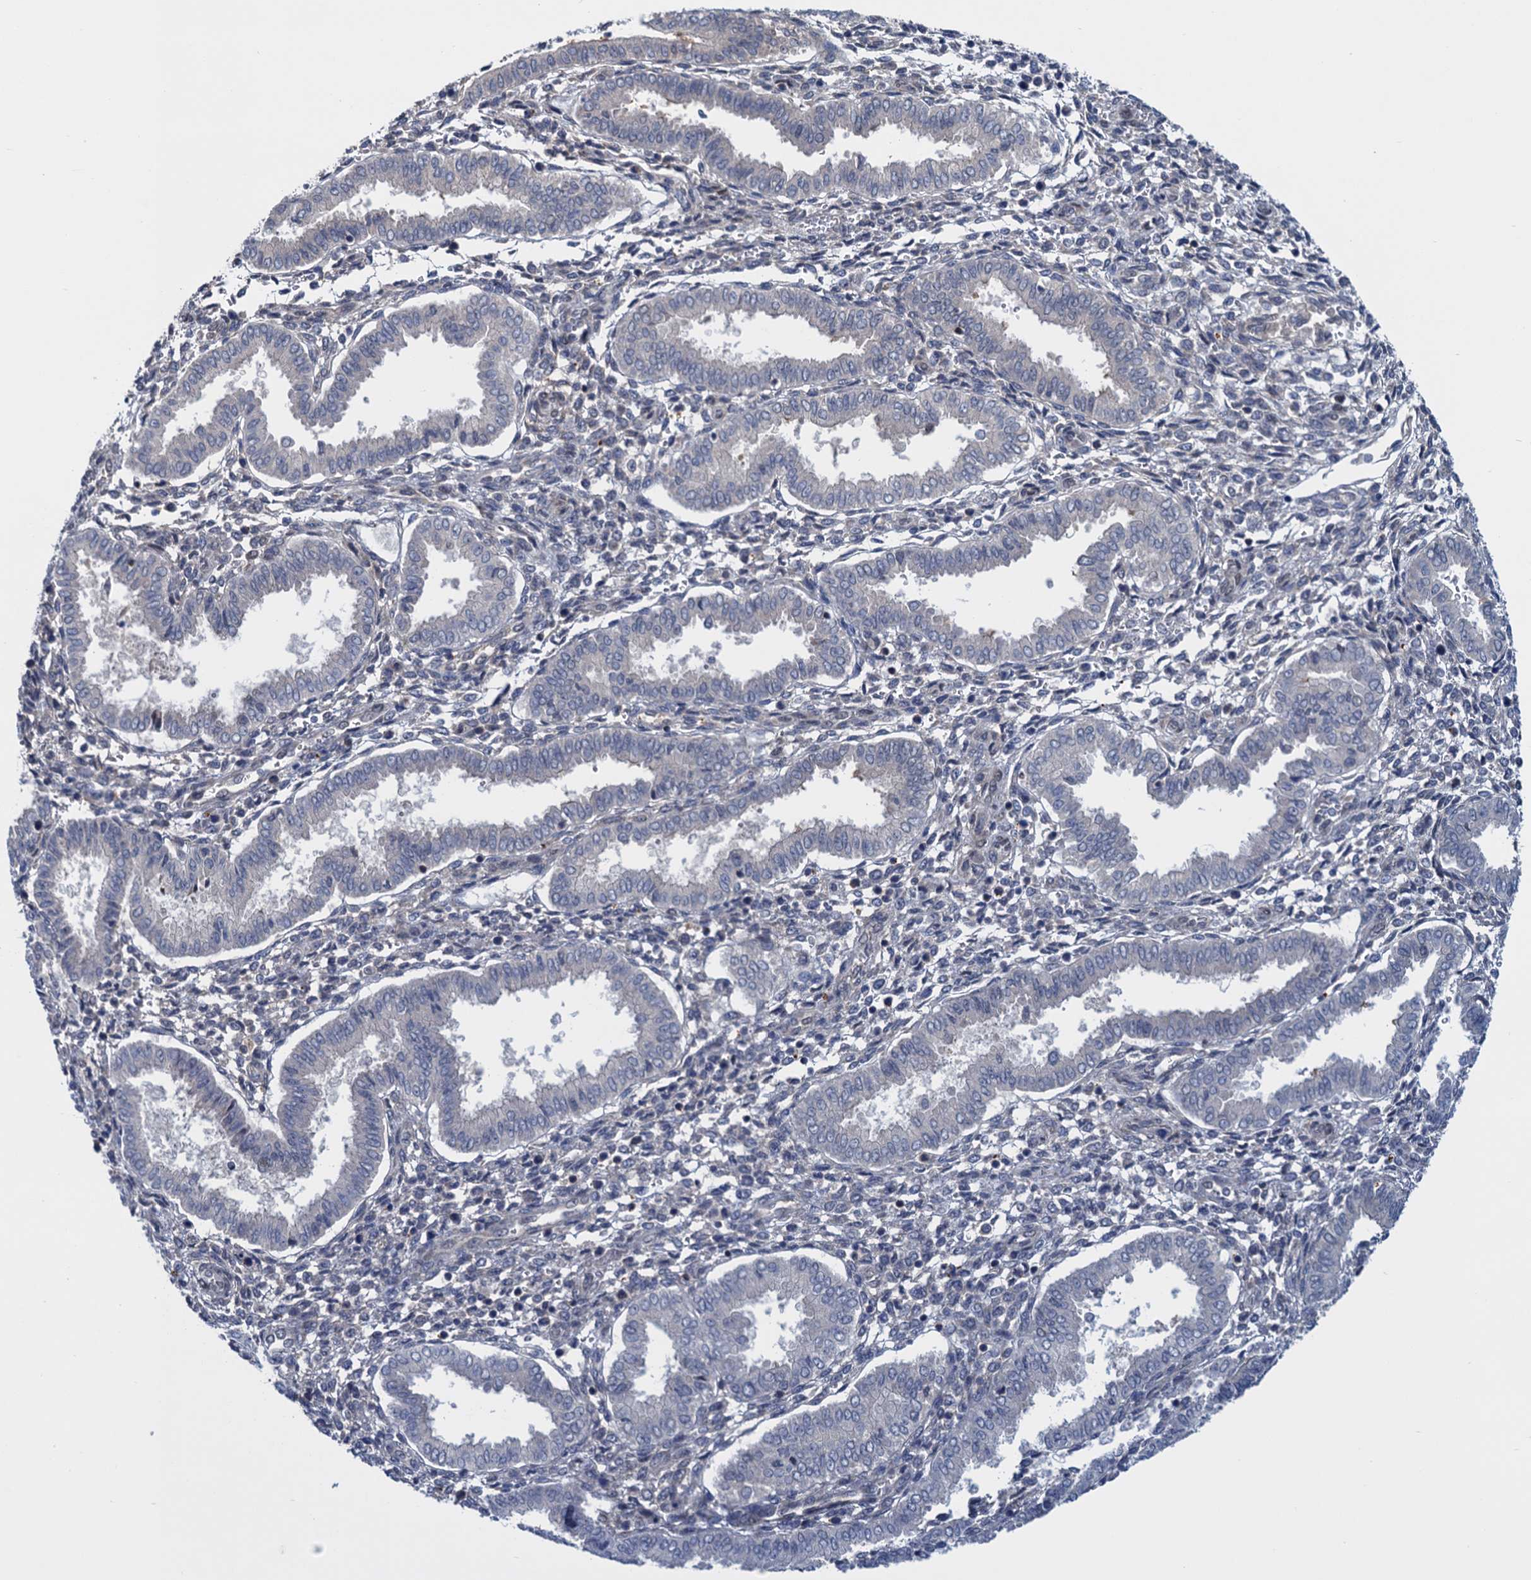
{"staining": {"intensity": "negative", "quantity": "none", "location": "none"}, "tissue": "endometrium", "cell_type": "Cells in endometrial stroma", "image_type": "normal", "snomed": [{"axis": "morphology", "description": "Normal tissue, NOS"}, {"axis": "topography", "description": "Endometrium"}], "caption": "The micrograph shows no significant positivity in cells in endometrial stroma of endometrium. The staining was performed using DAB to visualize the protein expression in brown, while the nuclei were stained in blue with hematoxylin (Magnification: 20x).", "gene": "SAE1", "patient": {"sex": "female", "age": 24}}